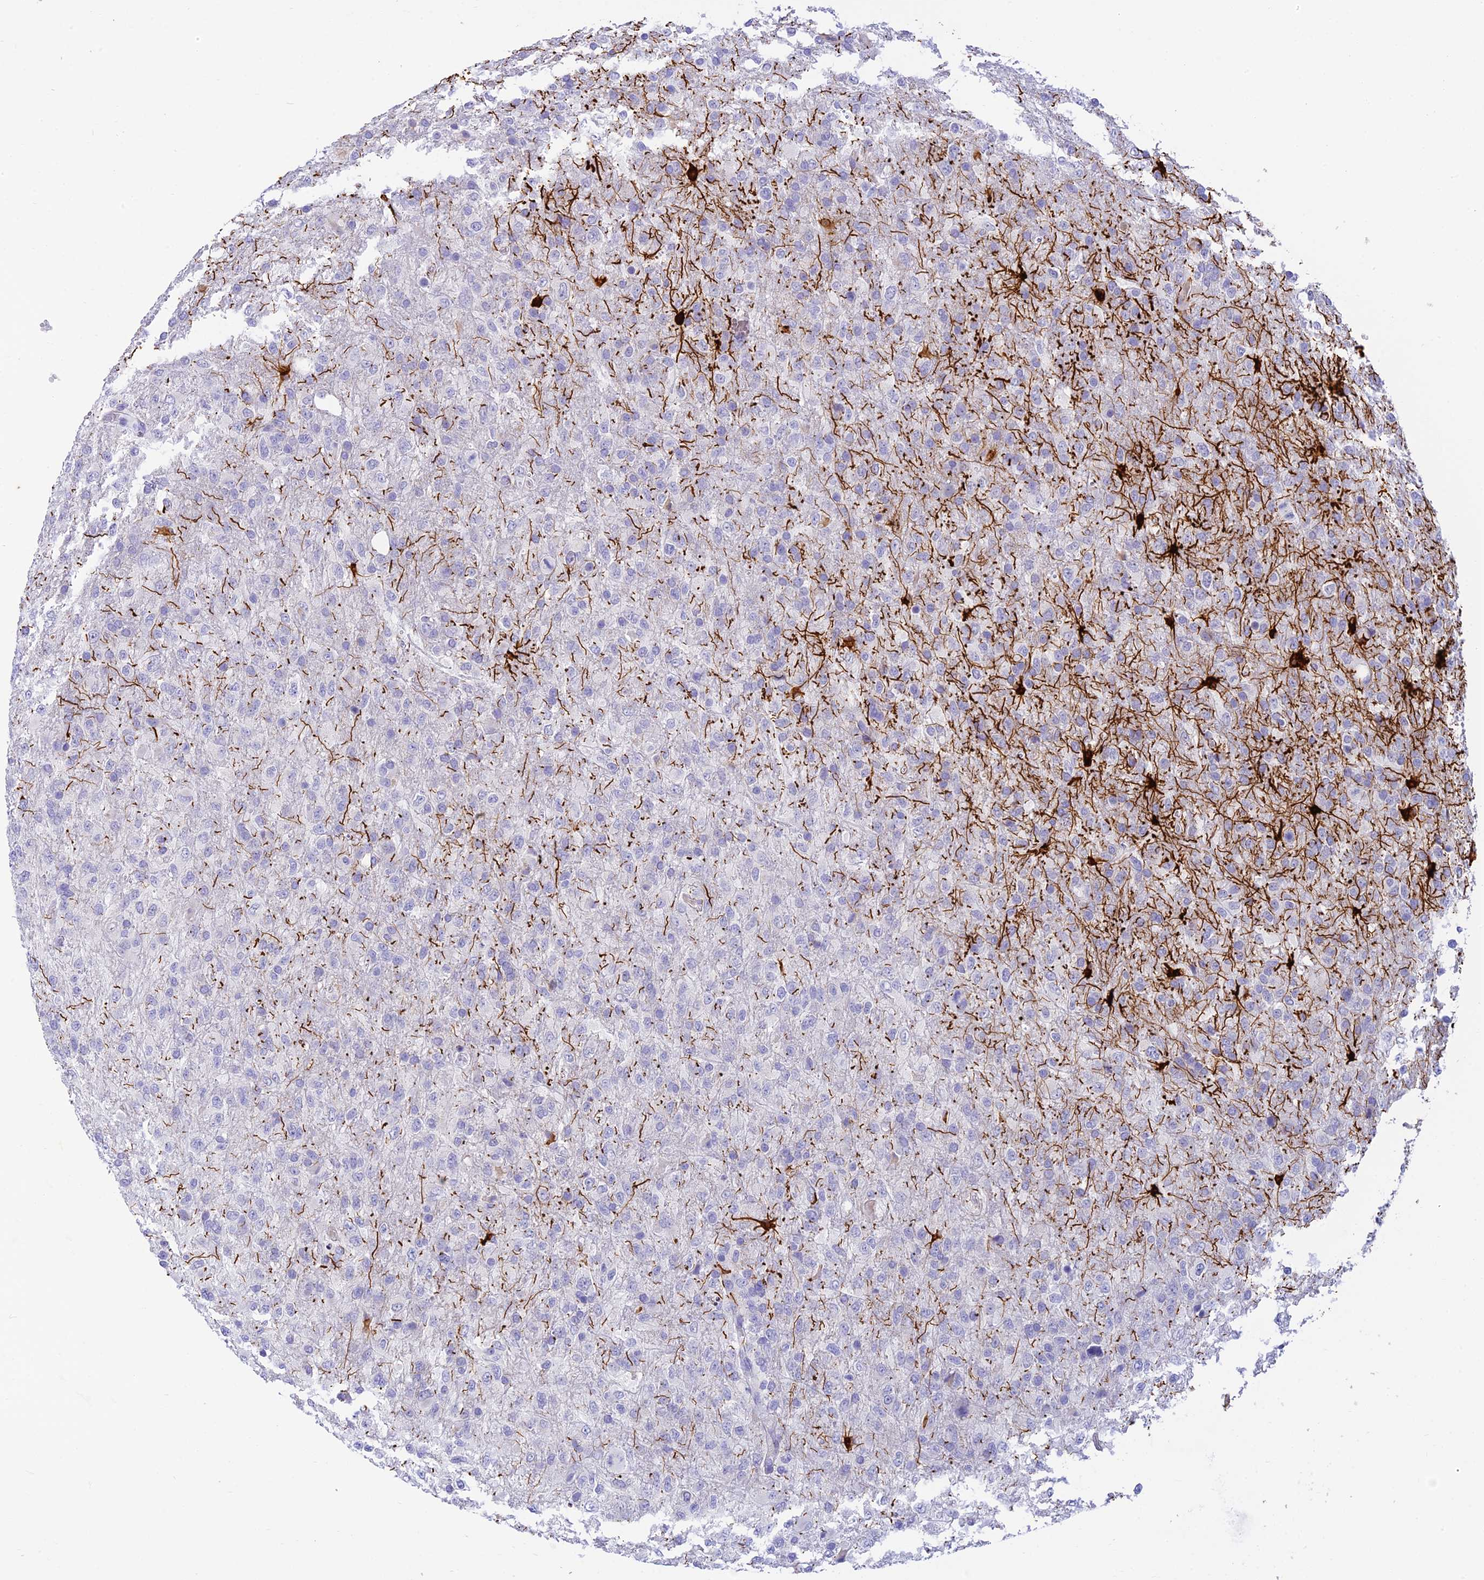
{"staining": {"intensity": "negative", "quantity": "none", "location": "none"}, "tissue": "glioma", "cell_type": "Tumor cells", "image_type": "cancer", "snomed": [{"axis": "morphology", "description": "Glioma, malignant, High grade"}, {"axis": "topography", "description": "Brain"}], "caption": "Tumor cells are negative for brown protein staining in glioma.", "gene": "INTS13", "patient": {"sex": "female", "age": 74}}